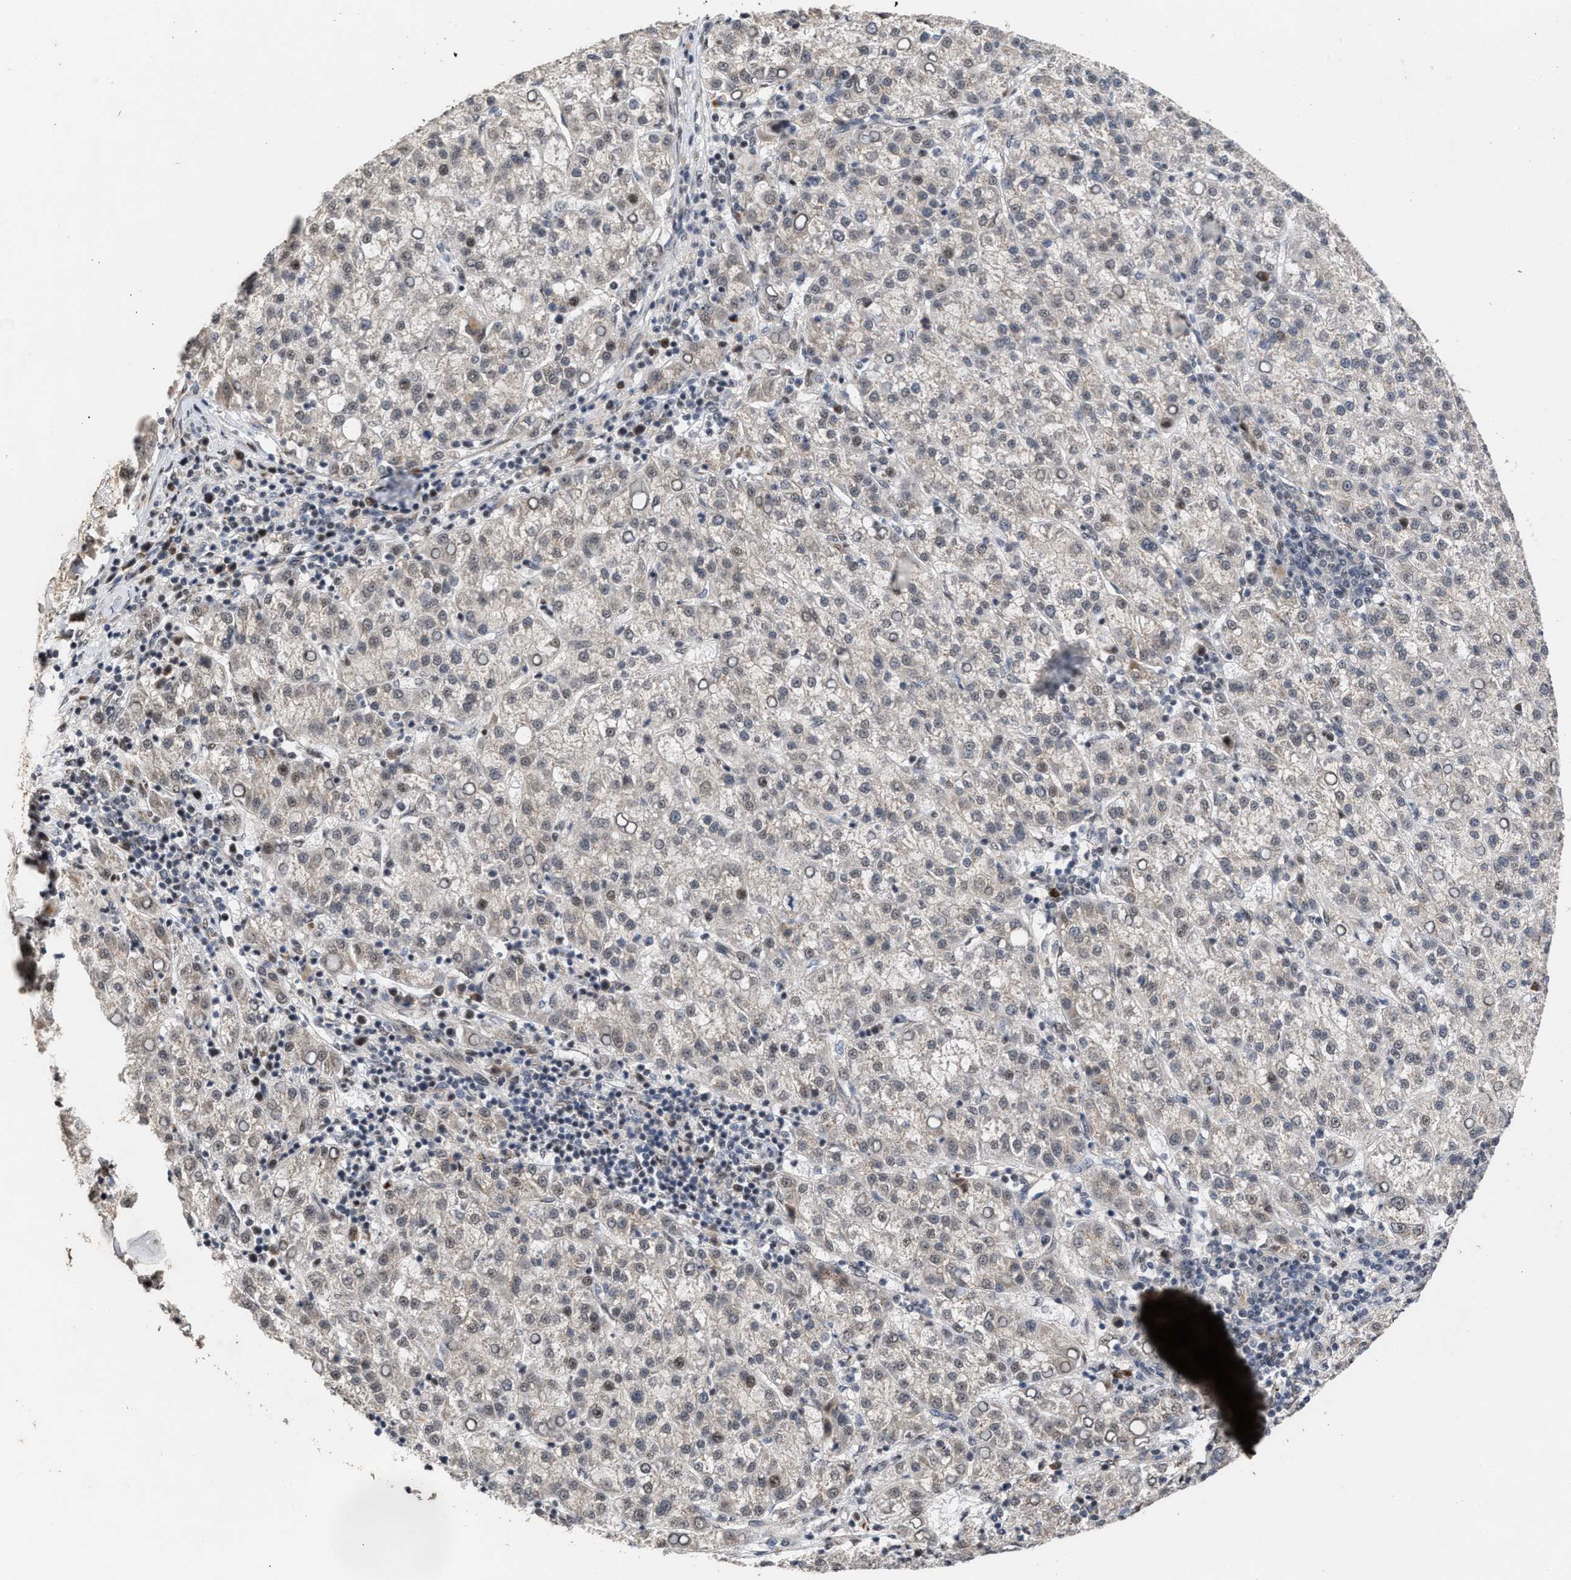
{"staining": {"intensity": "weak", "quantity": "<25%", "location": "nuclear"}, "tissue": "liver cancer", "cell_type": "Tumor cells", "image_type": "cancer", "snomed": [{"axis": "morphology", "description": "Carcinoma, Hepatocellular, NOS"}, {"axis": "topography", "description": "Liver"}], "caption": "Immunohistochemical staining of human liver cancer shows no significant expression in tumor cells.", "gene": "MKNK2", "patient": {"sex": "female", "age": 58}}